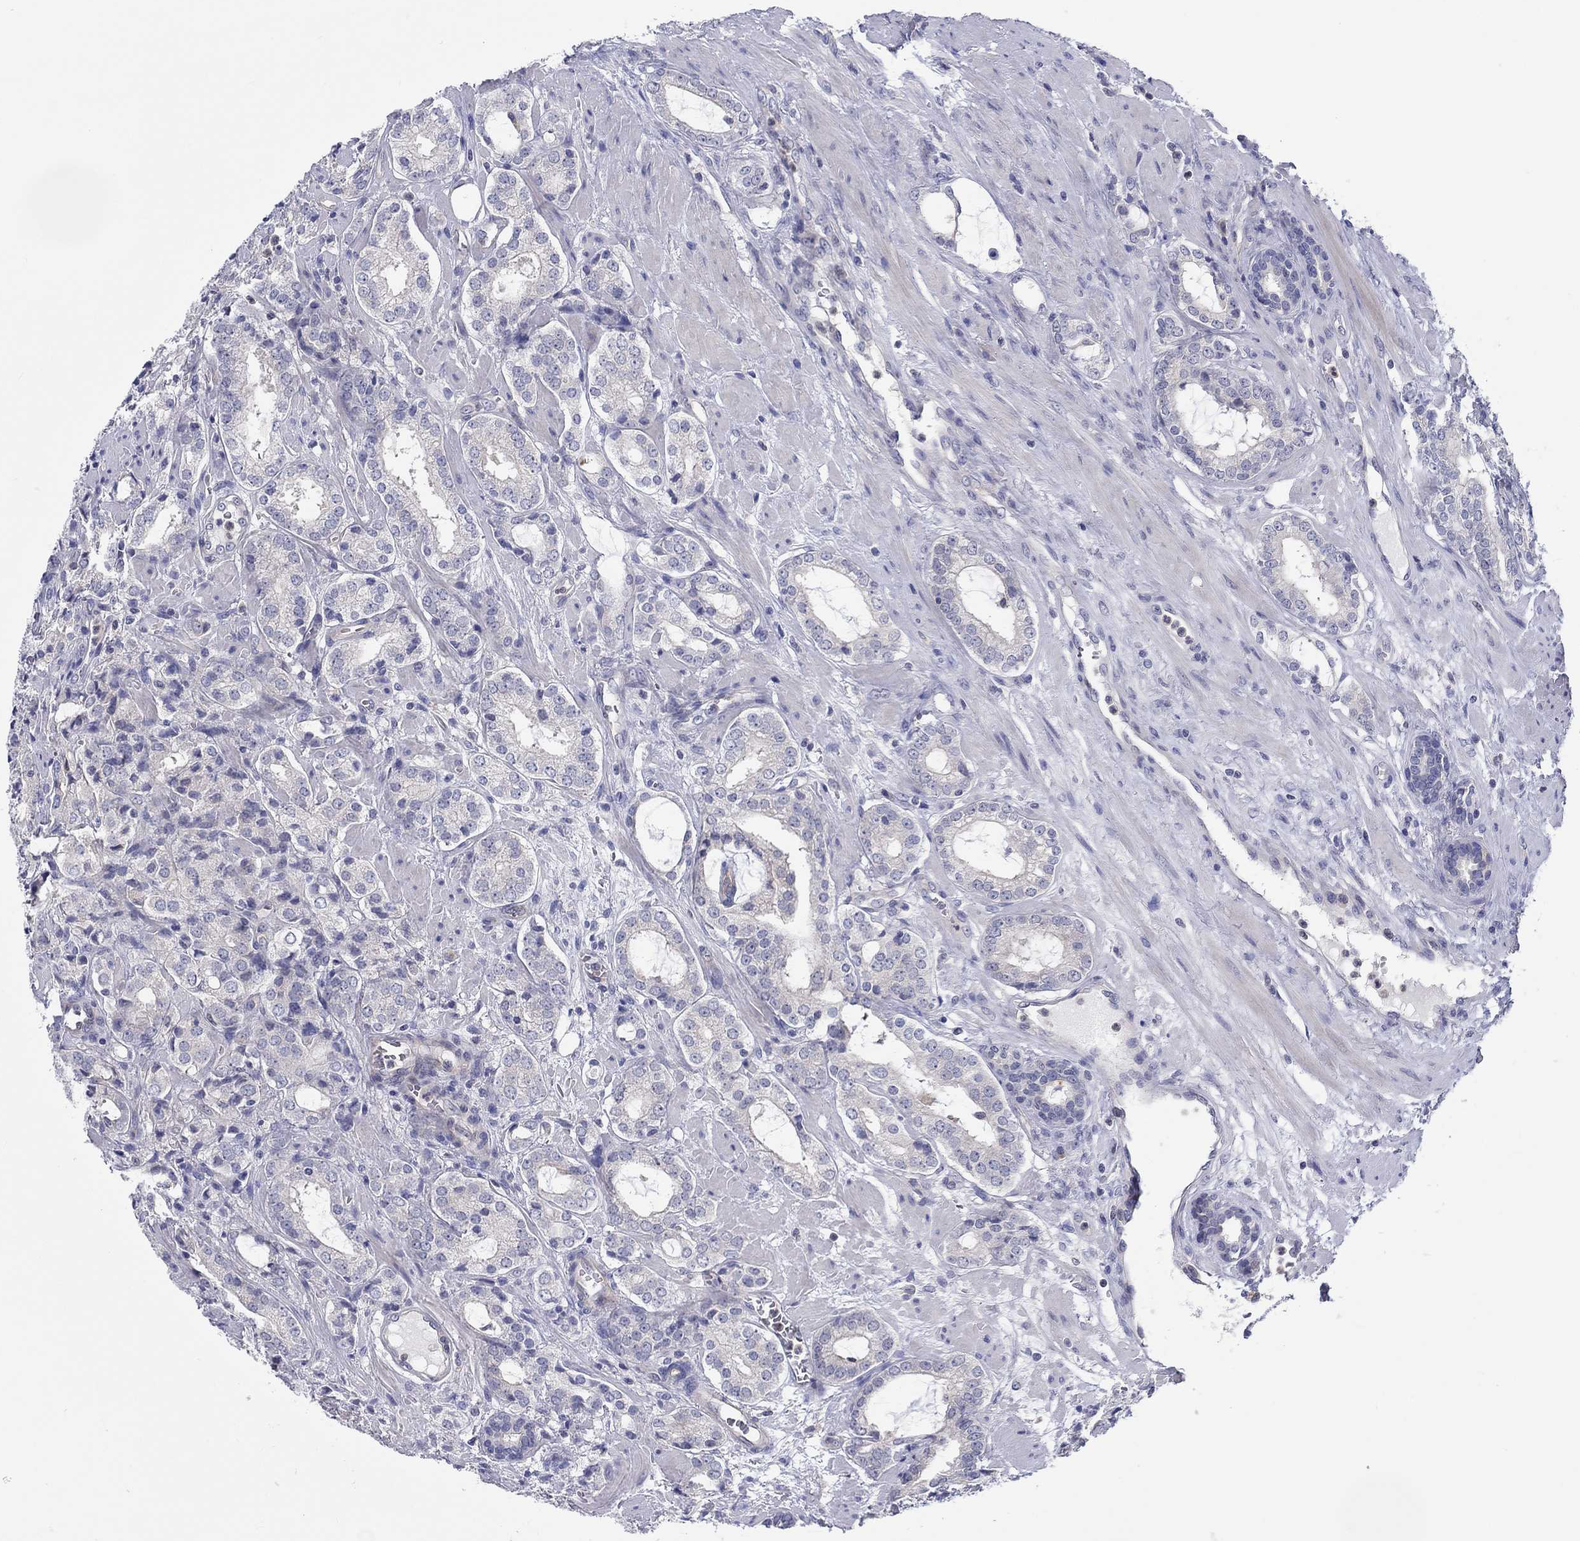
{"staining": {"intensity": "negative", "quantity": "none", "location": "none"}, "tissue": "prostate cancer", "cell_type": "Tumor cells", "image_type": "cancer", "snomed": [{"axis": "morphology", "description": "Adenocarcinoma, NOS"}, {"axis": "topography", "description": "Prostate"}], "caption": "Image shows no protein expression in tumor cells of prostate cancer tissue. Brightfield microscopy of IHC stained with DAB (3,3'-diaminobenzidine) (brown) and hematoxylin (blue), captured at high magnification.", "gene": "ABCG4", "patient": {"sex": "male", "age": 66}}